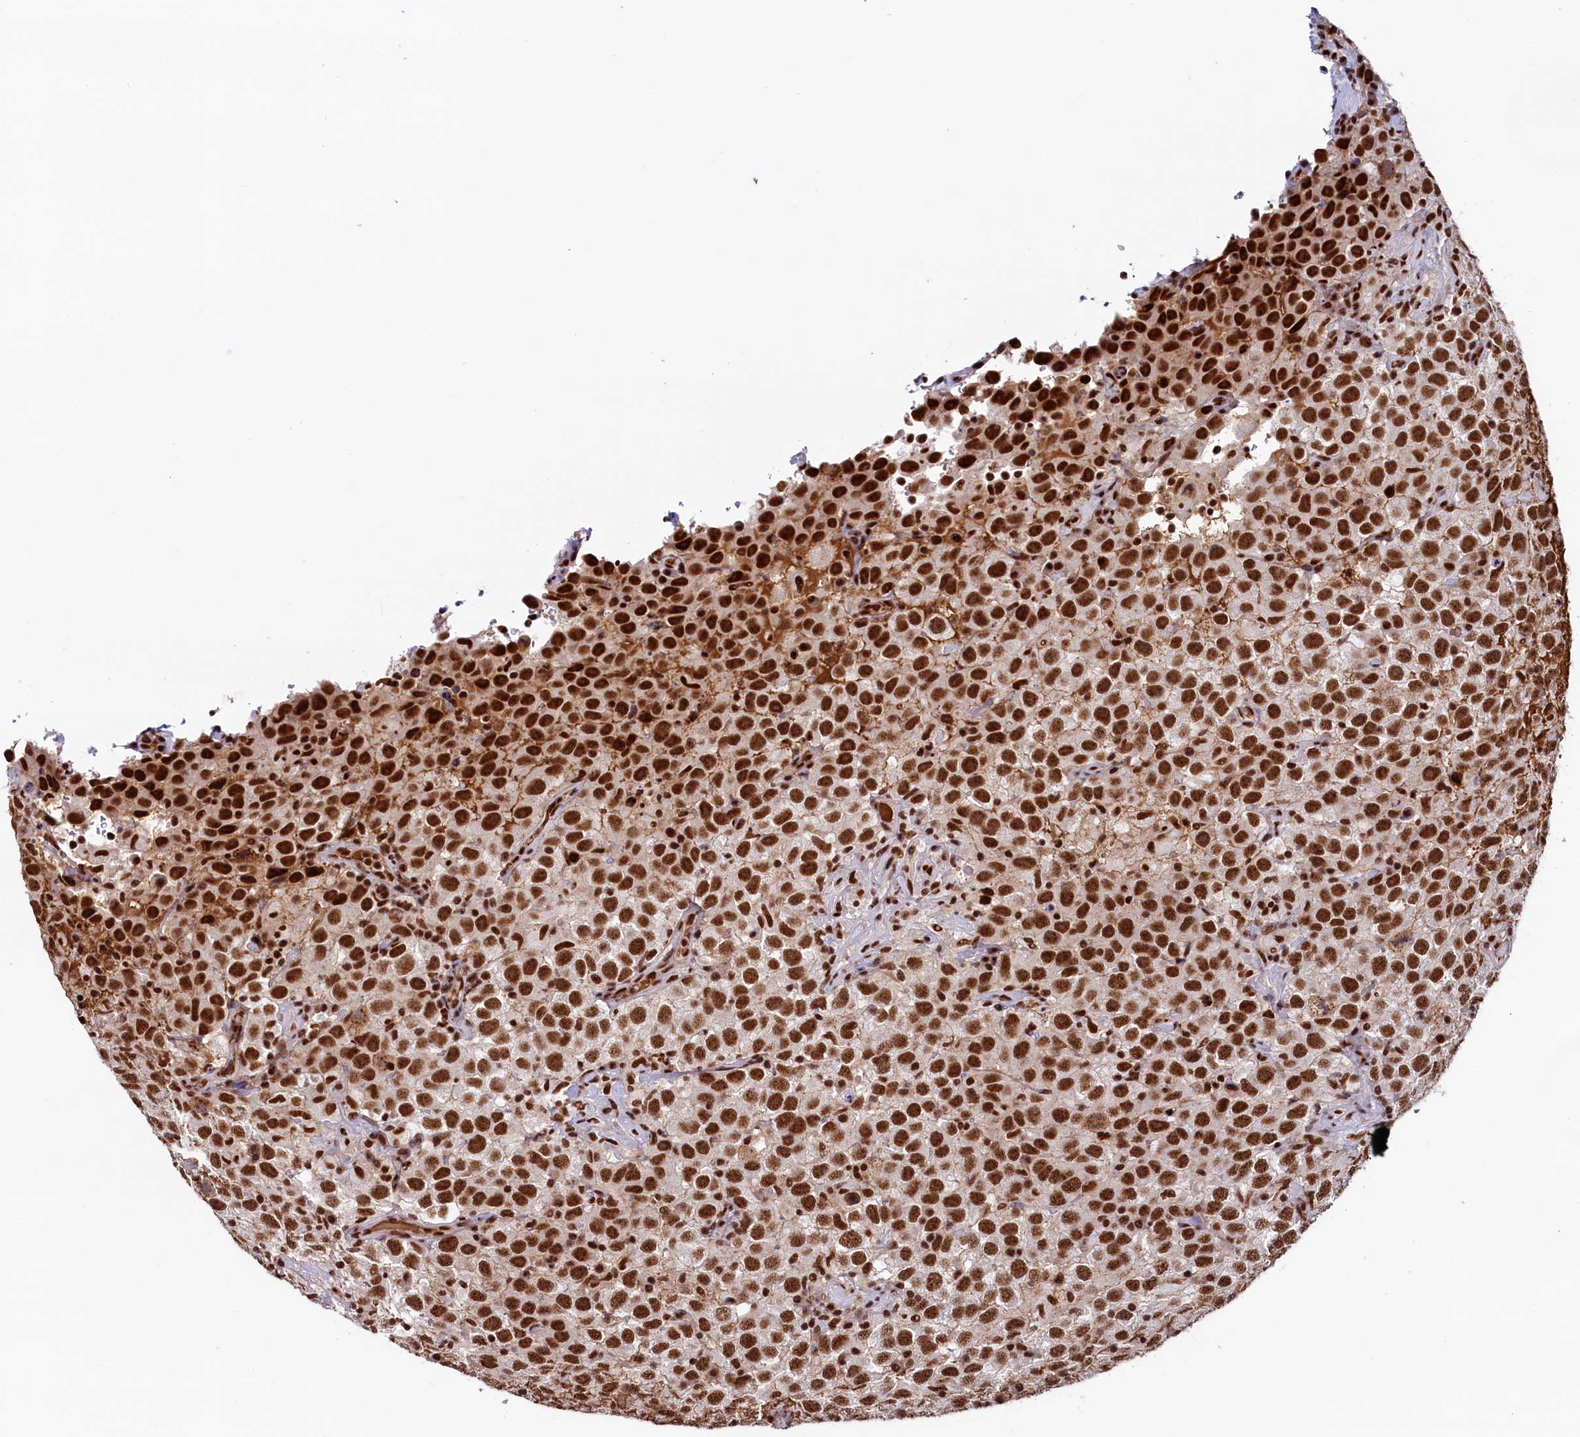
{"staining": {"intensity": "strong", "quantity": ">75%", "location": "nuclear"}, "tissue": "testis cancer", "cell_type": "Tumor cells", "image_type": "cancer", "snomed": [{"axis": "morphology", "description": "Seminoma, NOS"}, {"axis": "topography", "description": "Testis"}], "caption": "Immunohistochemical staining of testis cancer exhibits high levels of strong nuclear protein staining in about >75% of tumor cells. The staining was performed using DAB (3,3'-diaminobenzidine), with brown indicating positive protein expression. Nuclei are stained blue with hematoxylin.", "gene": "ZC3H18", "patient": {"sex": "male", "age": 41}}